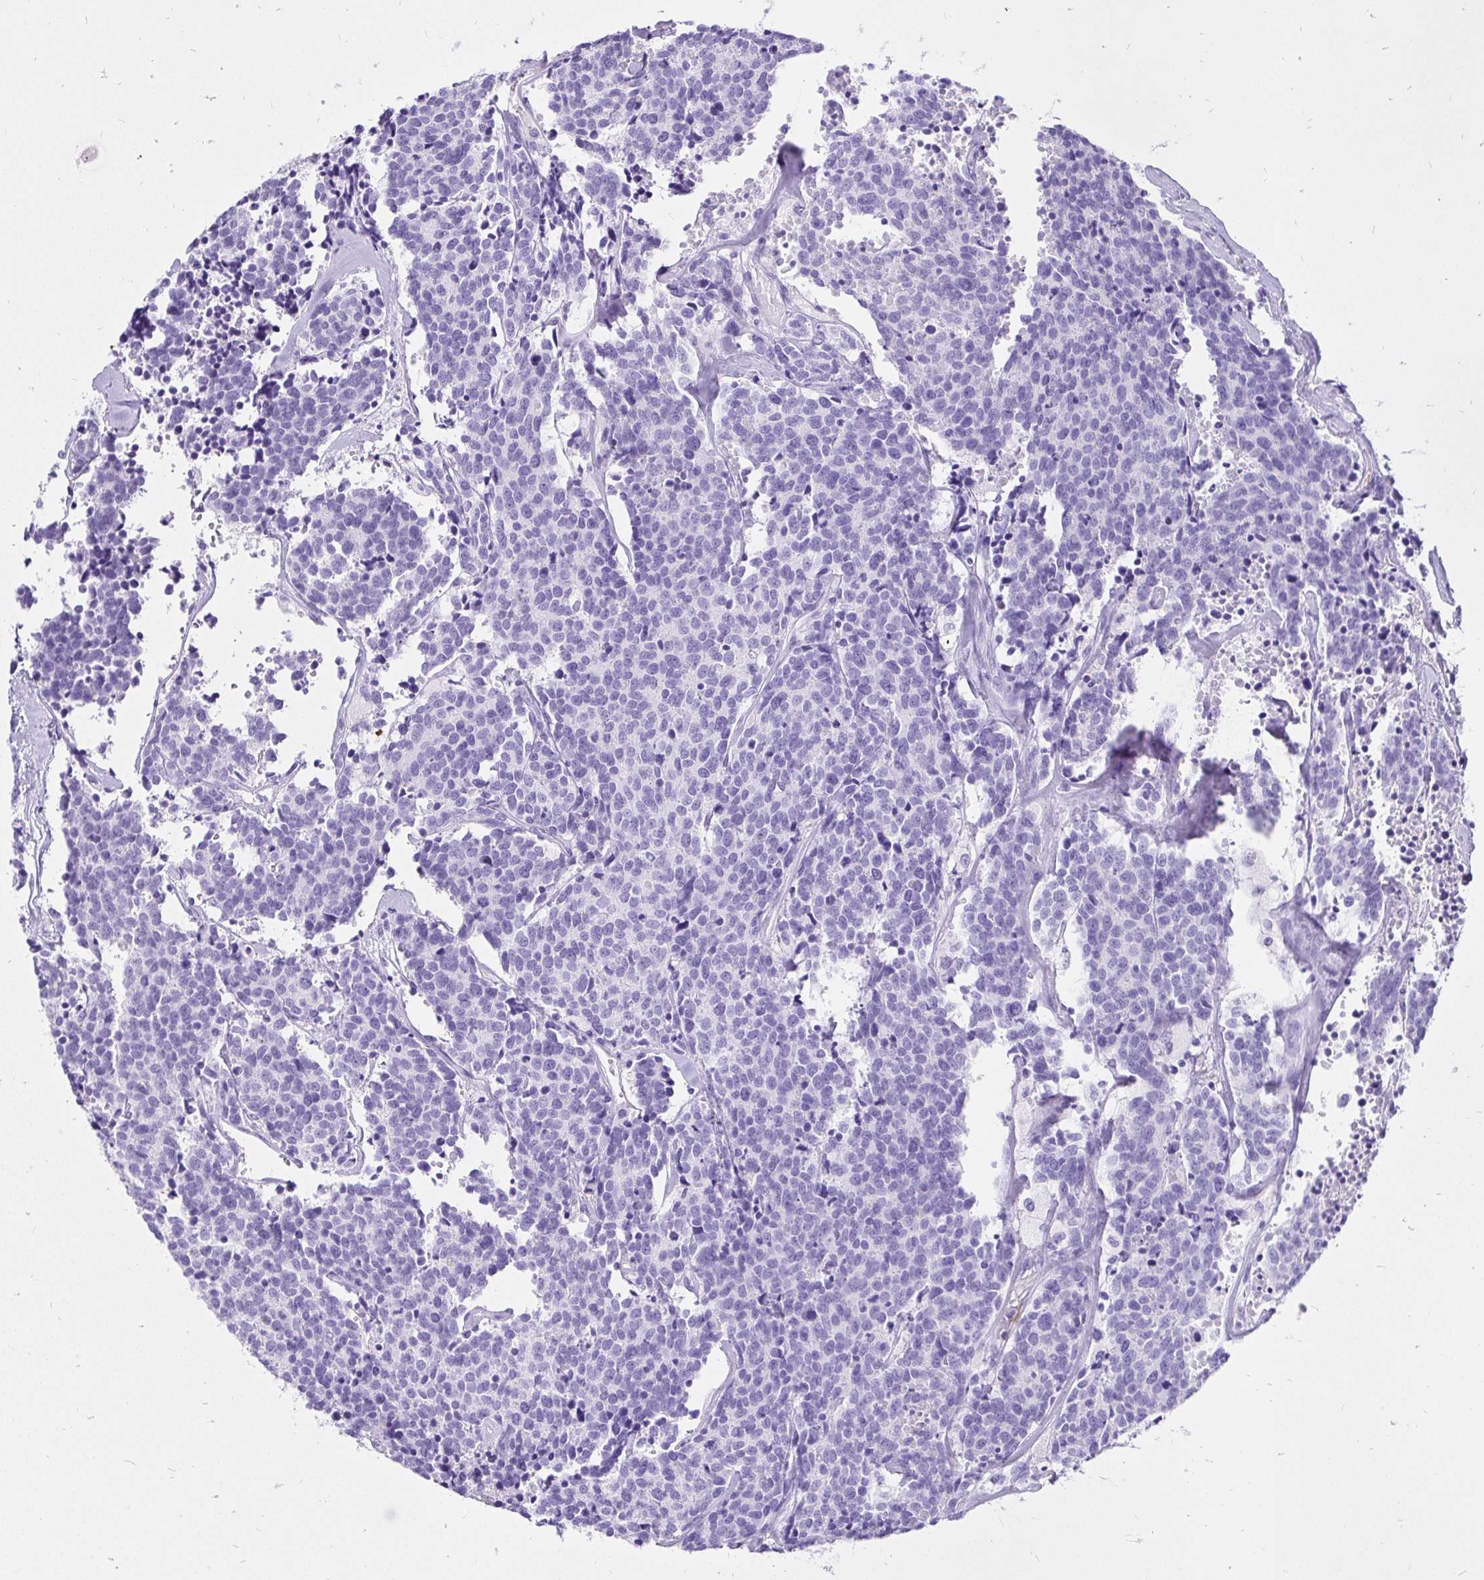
{"staining": {"intensity": "negative", "quantity": "none", "location": "none"}, "tissue": "carcinoid", "cell_type": "Tumor cells", "image_type": "cancer", "snomed": [{"axis": "morphology", "description": "Carcinoid, malignant, NOS"}, {"axis": "topography", "description": "Skin"}], "caption": "Immunohistochemistry of malignant carcinoid demonstrates no staining in tumor cells. (DAB (3,3'-diaminobenzidine) IHC, high magnification).", "gene": "KRT13", "patient": {"sex": "female", "age": 79}}